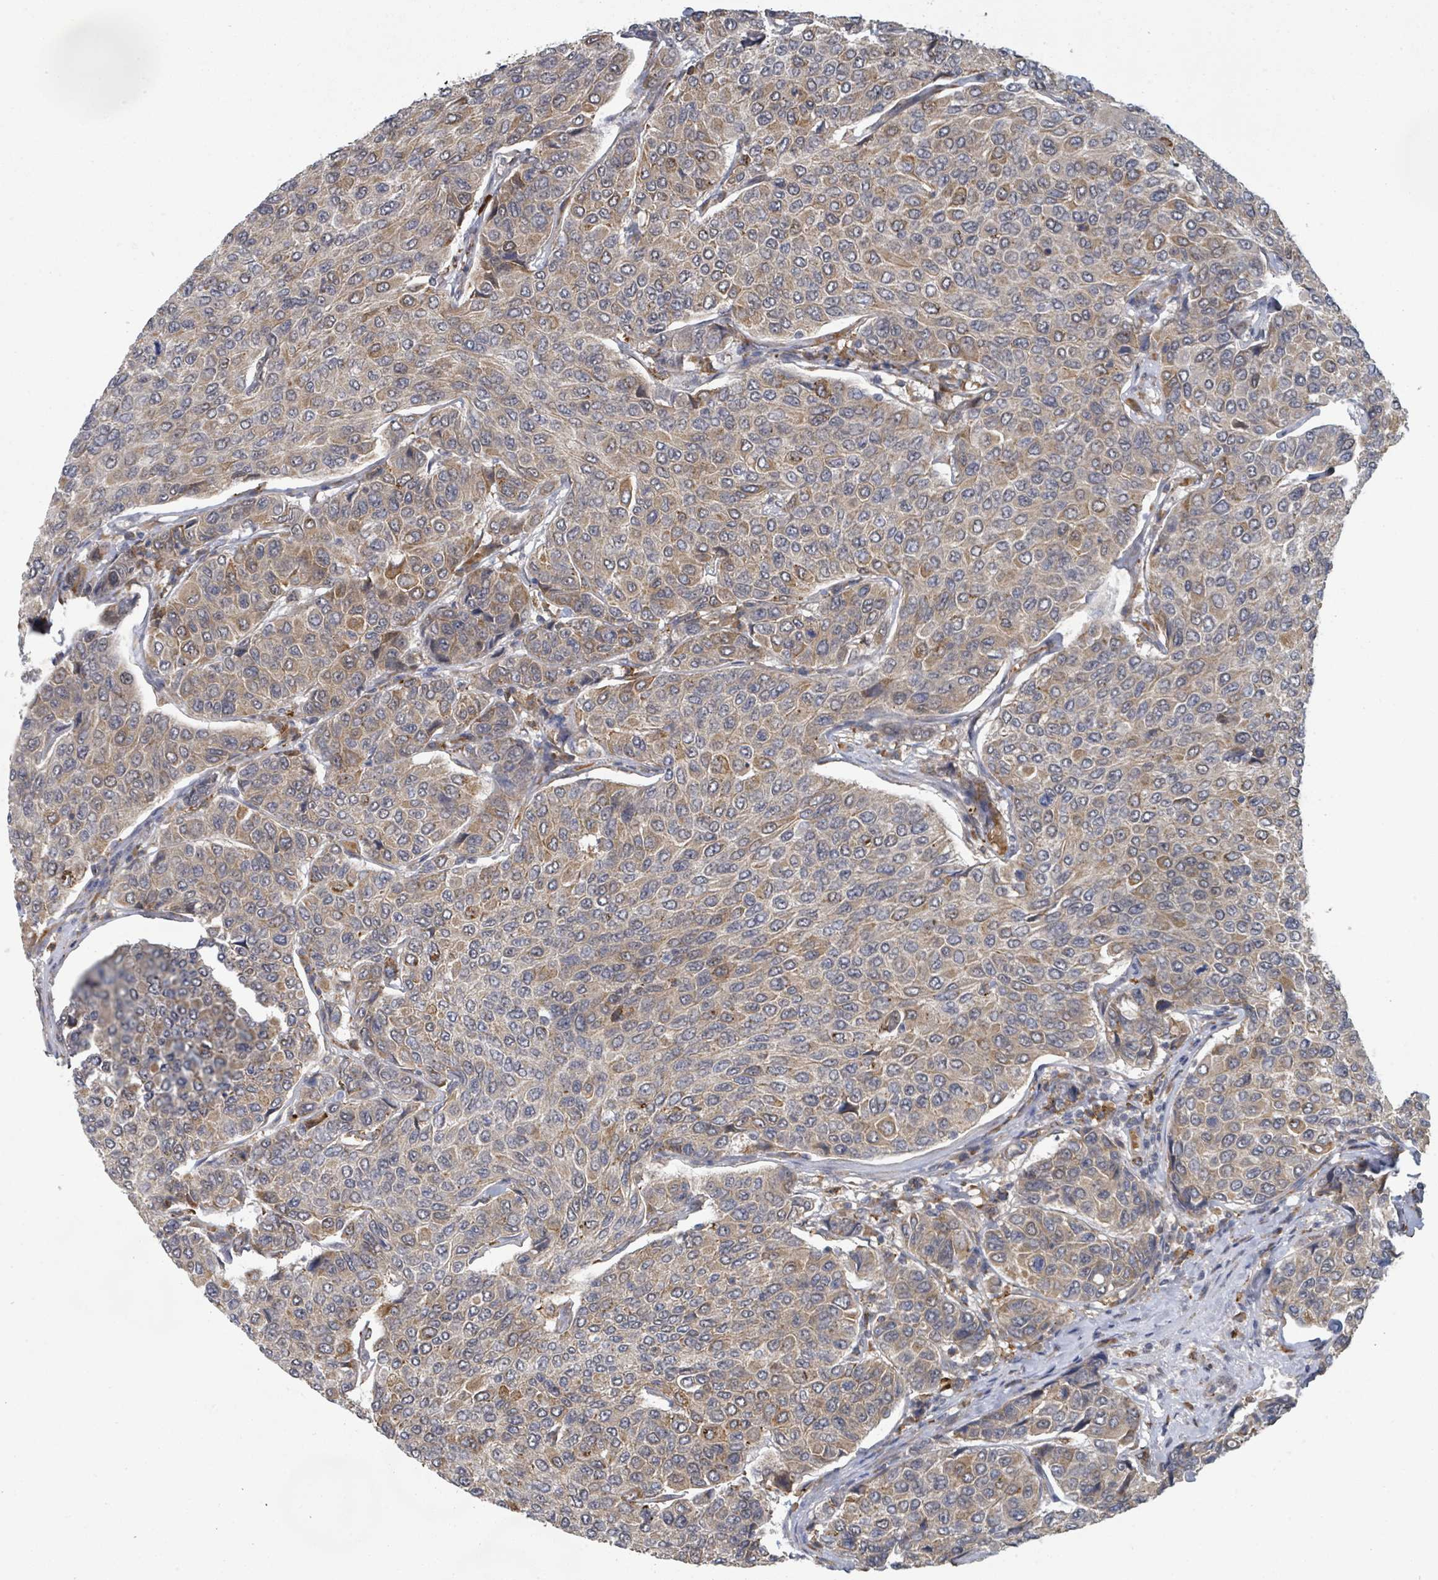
{"staining": {"intensity": "moderate", "quantity": "<25%", "location": "cytoplasmic/membranous"}, "tissue": "breast cancer", "cell_type": "Tumor cells", "image_type": "cancer", "snomed": [{"axis": "morphology", "description": "Duct carcinoma"}, {"axis": "topography", "description": "Breast"}], "caption": "Infiltrating ductal carcinoma (breast) stained for a protein (brown) displays moderate cytoplasmic/membranous positive staining in about <25% of tumor cells.", "gene": "SHROOM2", "patient": {"sex": "female", "age": 55}}